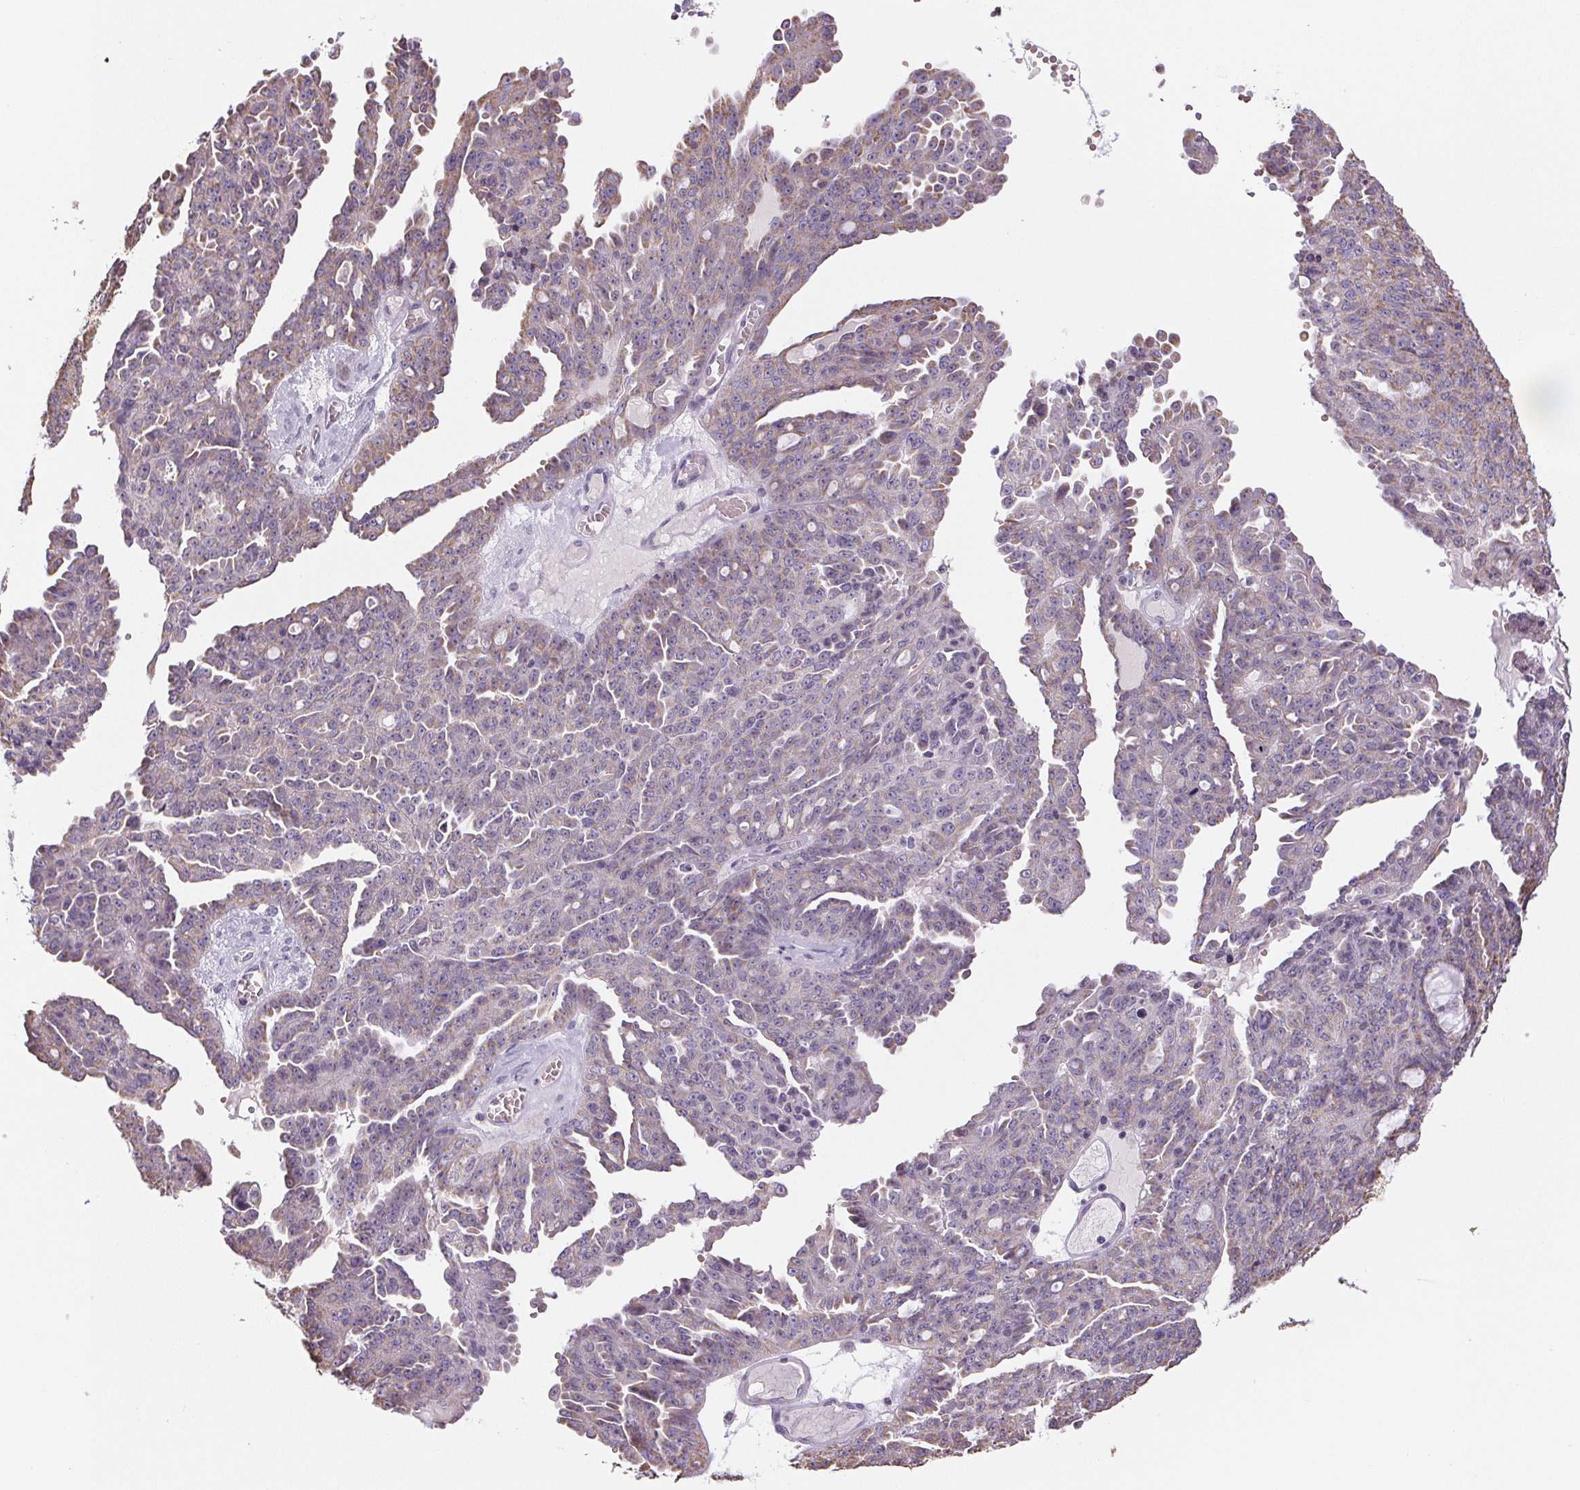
{"staining": {"intensity": "weak", "quantity": "<25%", "location": "cytoplasmic/membranous"}, "tissue": "ovarian cancer", "cell_type": "Tumor cells", "image_type": "cancer", "snomed": [{"axis": "morphology", "description": "Cystadenocarcinoma, serous, NOS"}, {"axis": "topography", "description": "Ovary"}], "caption": "Immunohistochemistry image of neoplastic tissue: serous cystadenocarcinoma (ovarian) stained with DAB (3,3'-diaminobenzidine) exhibits no significant protein positivity in tumor cells.", "gene": "SMYD1", "patient": {"sex": "female", "age": 71}}